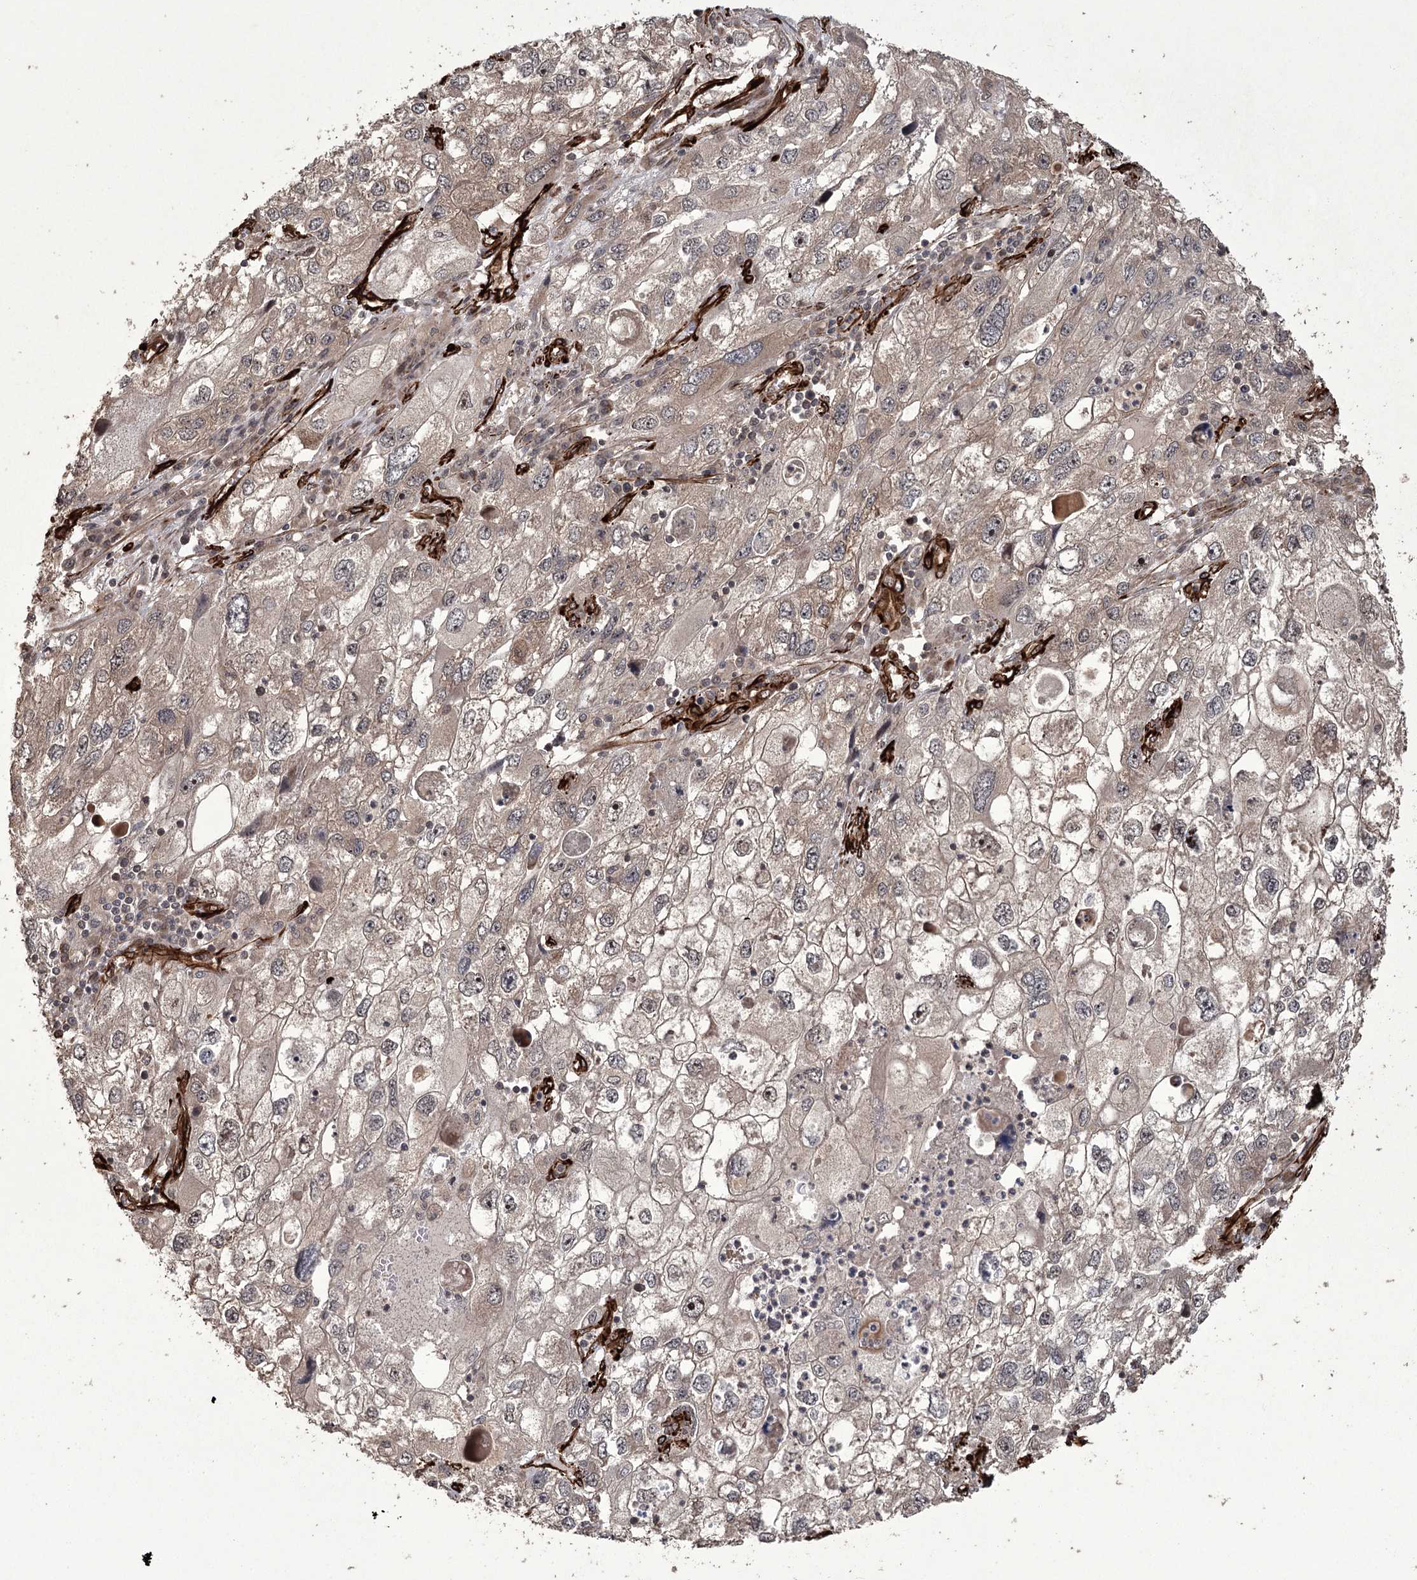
{"staining": {"intensity": "weak", "quantity": "25%-75%", "location": "cytoplasmic/membranous"}, "tissue": "endometrial cancer", "cell_type": "Tumor cells", "image_type": "cancer", "snomed": [{"axis": "morphology", "description": "Adenocarcinoma, NOS"}, {"axis": "topography", "description": "Endometrium"}], "caption": "Human adenocarcinoma (endometrial) stained for a protein (brown) displays weak cytoplasmic/membranous positive expression in about 25%-75% of tumor cells.", "gene": "RPAP3", "patient": {"sex": "female", "age": 49}}